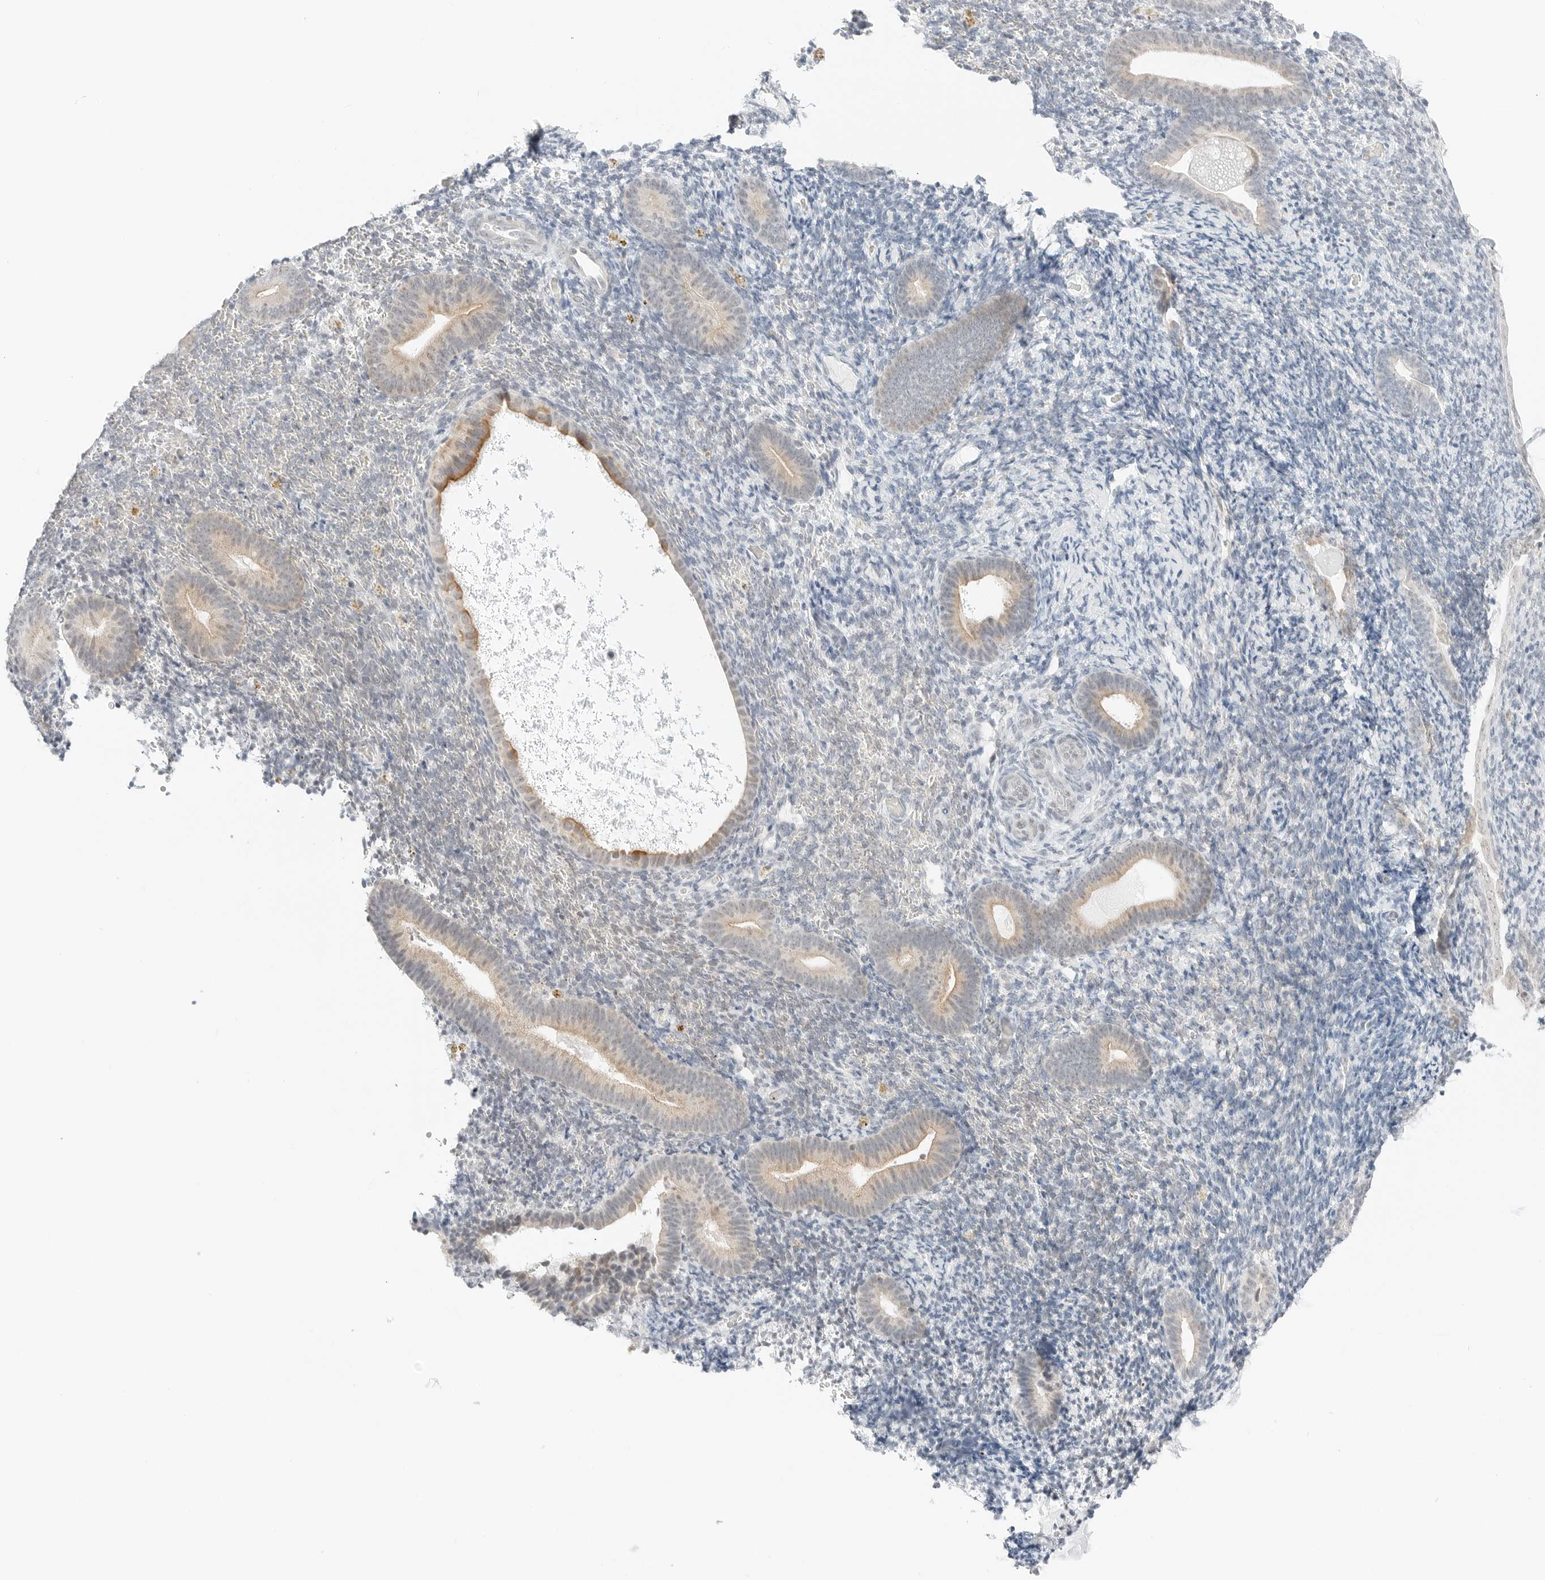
{"staining": {"intensity": "negative", "quantity": "none", "location": "none"}, "tissue": "endometrium", "cell_type": "Cells in endometrial stroma", "image_type": "normal", "snomed": [{"axis": "morphology", "description": "Normal tissue, NOS"}, {"axis": "topography", "description": "Endometrium"}], "caption": "The IHC photomicrograph has no significant expression in cells in endometrial stroma of endometrium.", "gene": "CCSAP", "patient": {"sex": "female", "age": 51}}